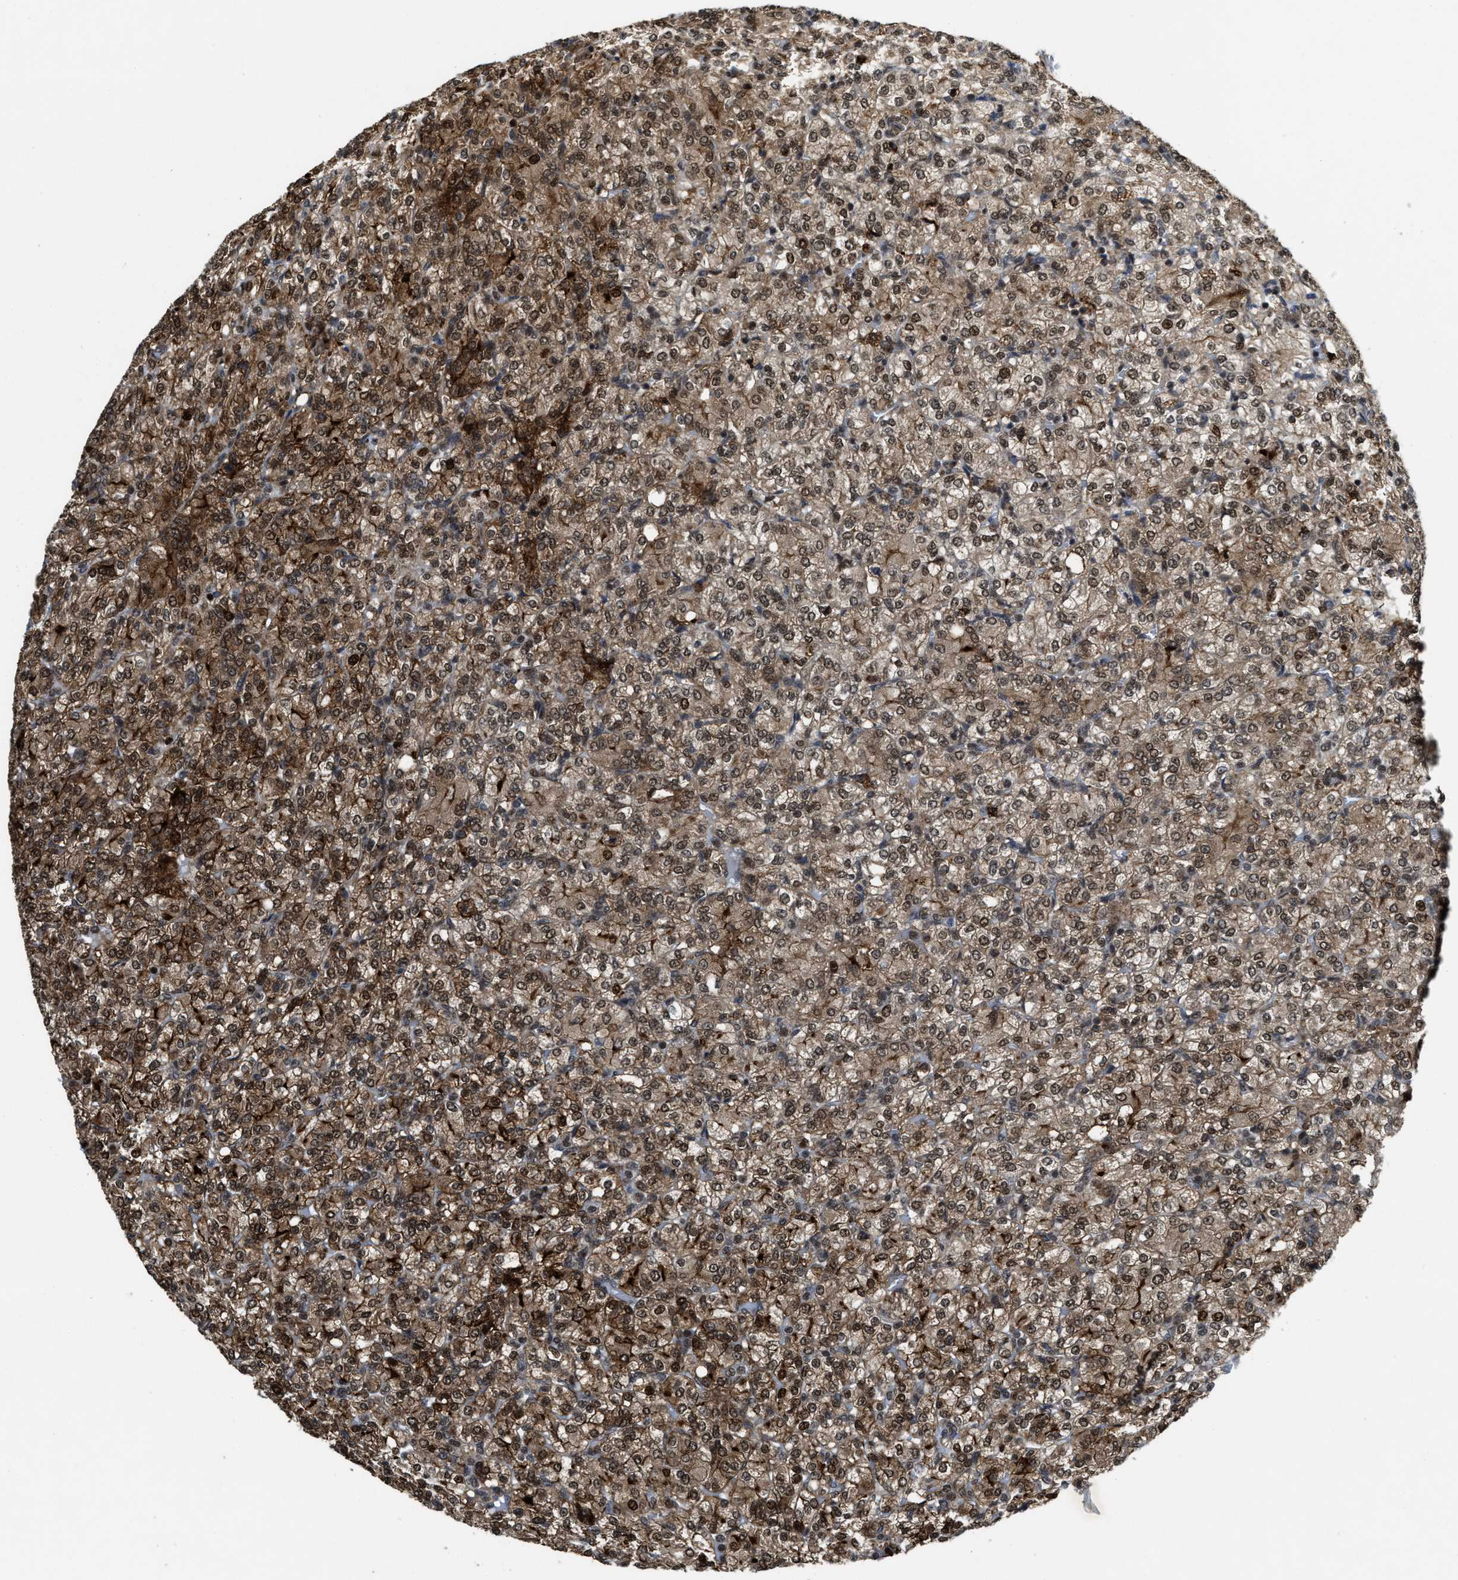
{"staining": {"intensity": "strong", "quantity": ">75%", "location": "cytoplasmic/membranous,nuclear"}, "tissue": "renal cancer", "cell_type": "Tumor cells", "image_type": "cancer", "snomed": [{"axis": "morphology", "description": "Adenocarcinoma, NOS"}, {"axis": "topography", "description": "Kidney"}], "caption": "IHC staining of renal adenocarcinoma, which shows high levels of strong cytoplasmic/membranous and nuclear staining in approximately >75% of tumor cells indicating strong cytoplasmic/membranous and nuclear protein expression. The staining was performed using DAB (brown) for protein detection and nuclei were counterstained in hematoxylin (blue).", "gene": "ZNF250", "patient": {"sex": "male", "age": 77}}